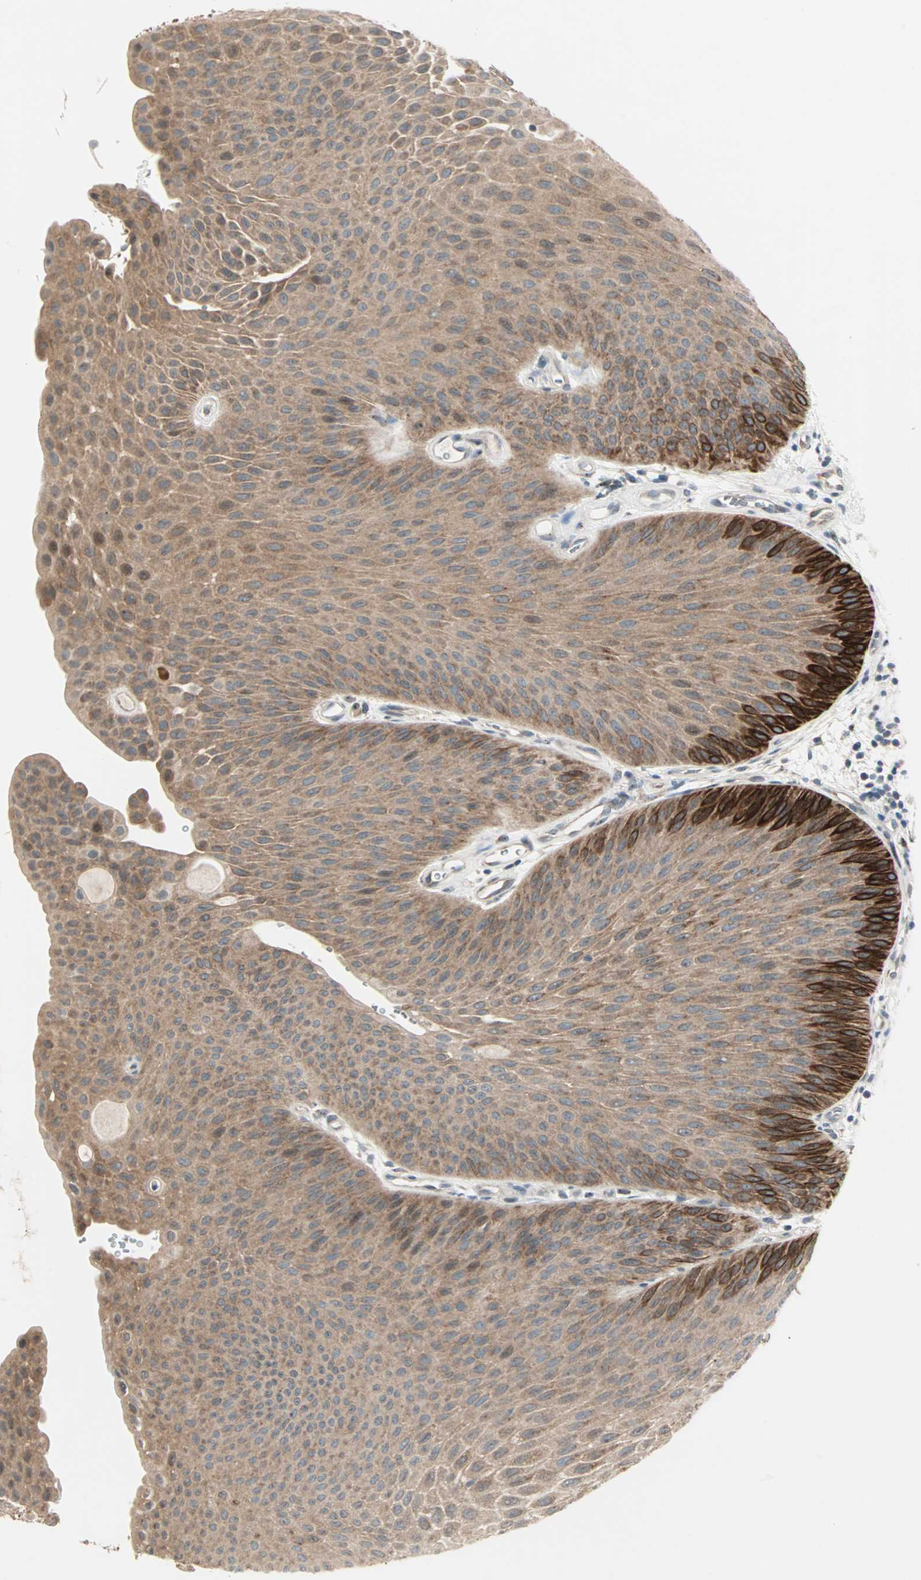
{"staining": {"intensity": "moderate", "quantity": ">75%", "location": "cytoplasmic/membranous"}, "tissue": "urothelial cancer", "cell_type": "Tumor cells", "image_type": "cancer", "snomed": [{"axis": "morphology", "description": "Urothelial carcinoma, Low grade"}, {"axis": "topography", "description": "Urinary bladder"}], "caption": "Brown immunohistochemical staining in human urothelial cancer demonstrates moderate cytoplasmic/membranous staining in approximately >75% of tumor cells.", "gene": "ZFP36", "patient": {"sex": "female", "age": 60}}